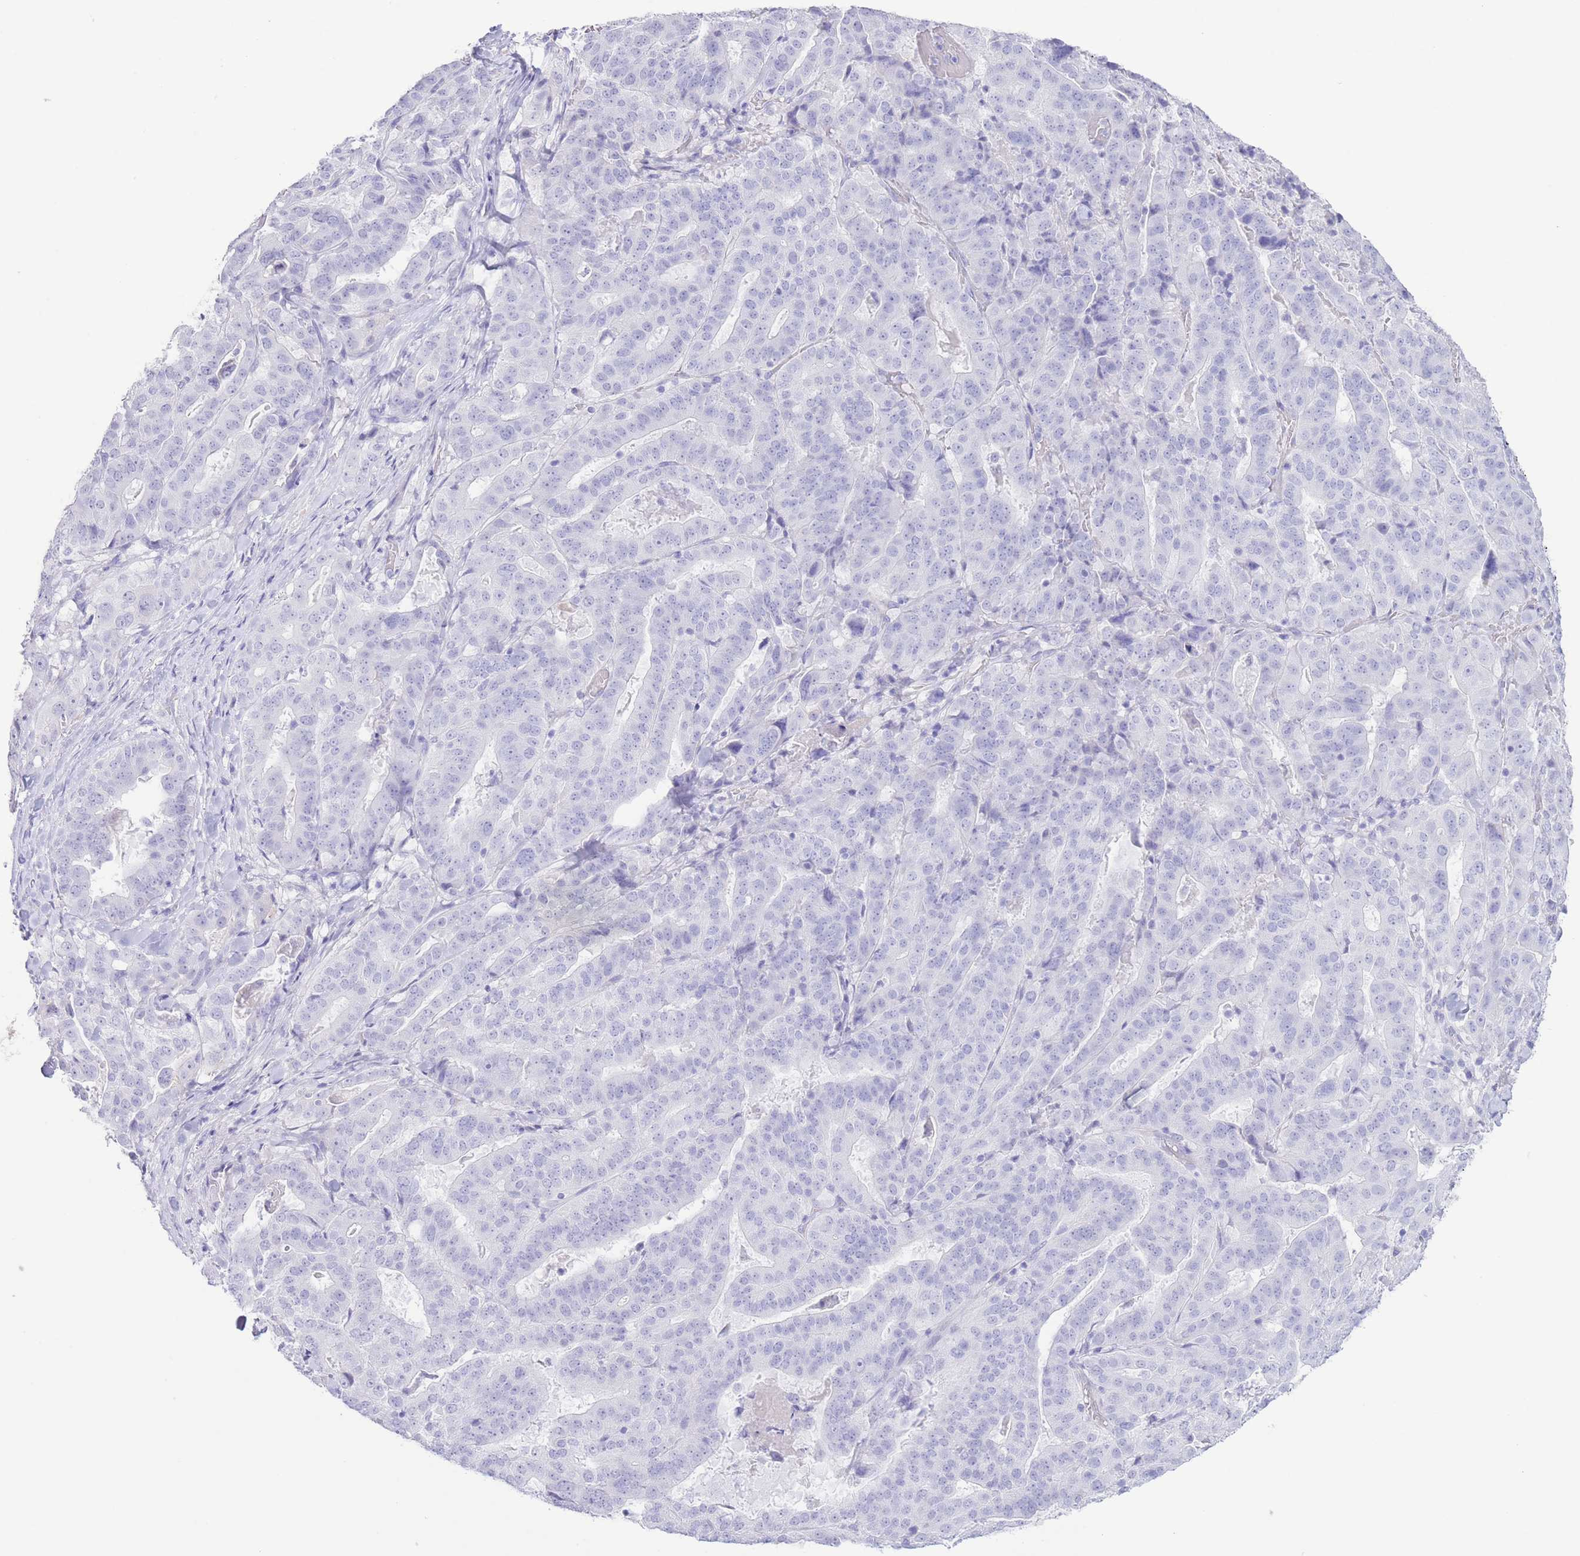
{"staining": {"intensity": "negative", "quantity": "none", "location": "none"}, "tissue": "stomach cancer", "cell_type": "Tumor cells", "image_type": "cancer", "snomed": [{"axis": "morphology", "description": "Adenocarcinoma, NOS"}, {"axis": "topography", "description": "Stomach"}], "caption": "IHC micrograph of human stomach adenocarcinoma stained for a protein (brown), which exhibits no expression in tumor cells. (Brightfield microscopy of DAB immunohistochemistry at high magnification).", "gene": "PKLR", "patient": {"sex": "male", "age": 48}}